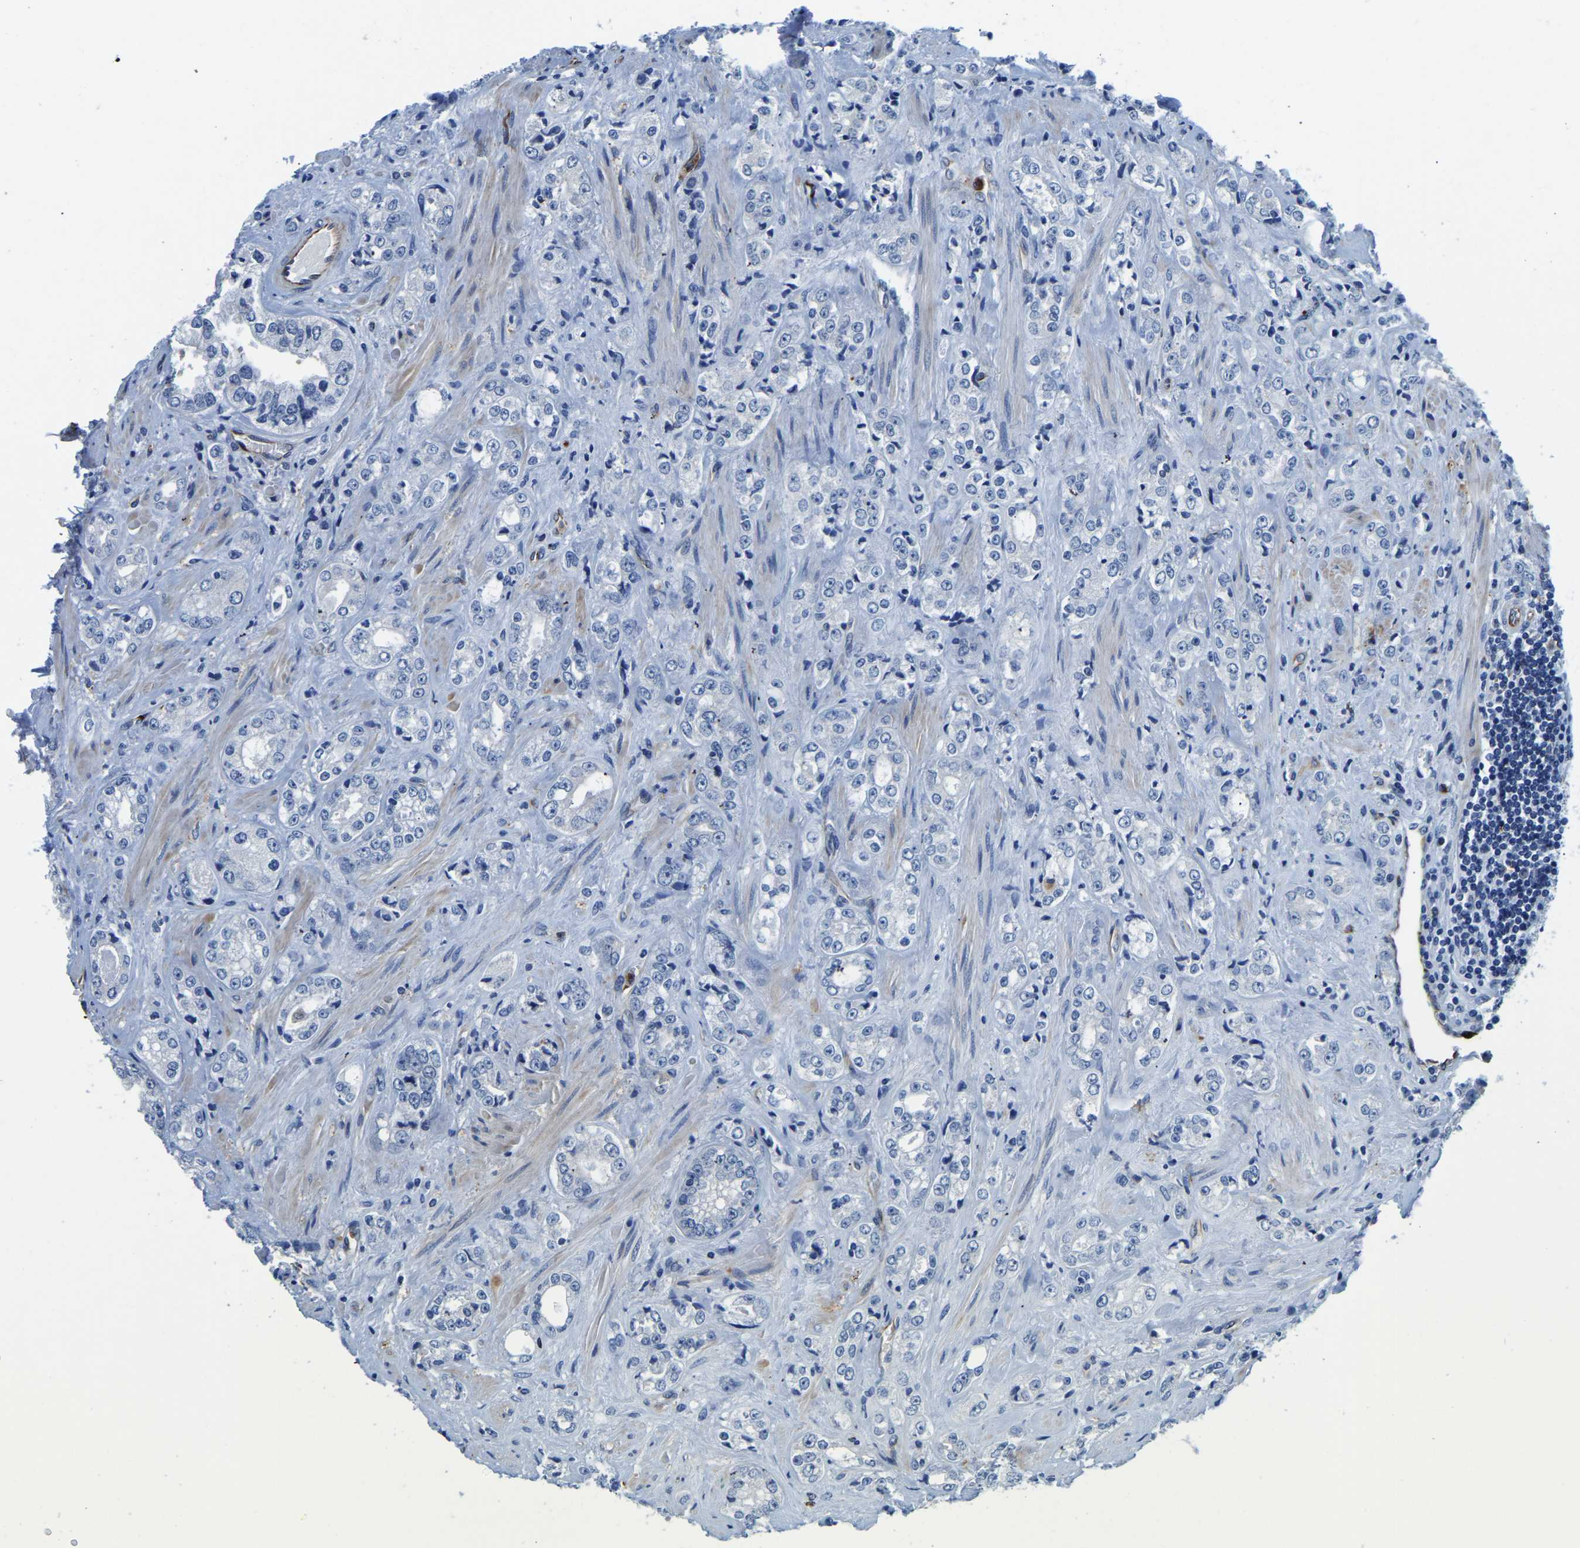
{"staining": {"intensity": "negative", "quantity": "none", "location": "none"}, "tissue": "prostate cancer", "cell_type": "Tumor cells", "image_type": "cancer", "snomed": [{"axis": "morphology", "description": "Adenocarcinoma, High grade"}, {"axis": "topography", "description": "Prostate"}], "caption": "High magnification brightfield microscopy of prostate cancer stained with DAB (3,3'-diaminobenzidine) (brown) and counterstained with hematoxylin (blue): tumor cells show no significant staining.", "gene": "MS4A3", "patient": {"sex": "male", "age": 61}}